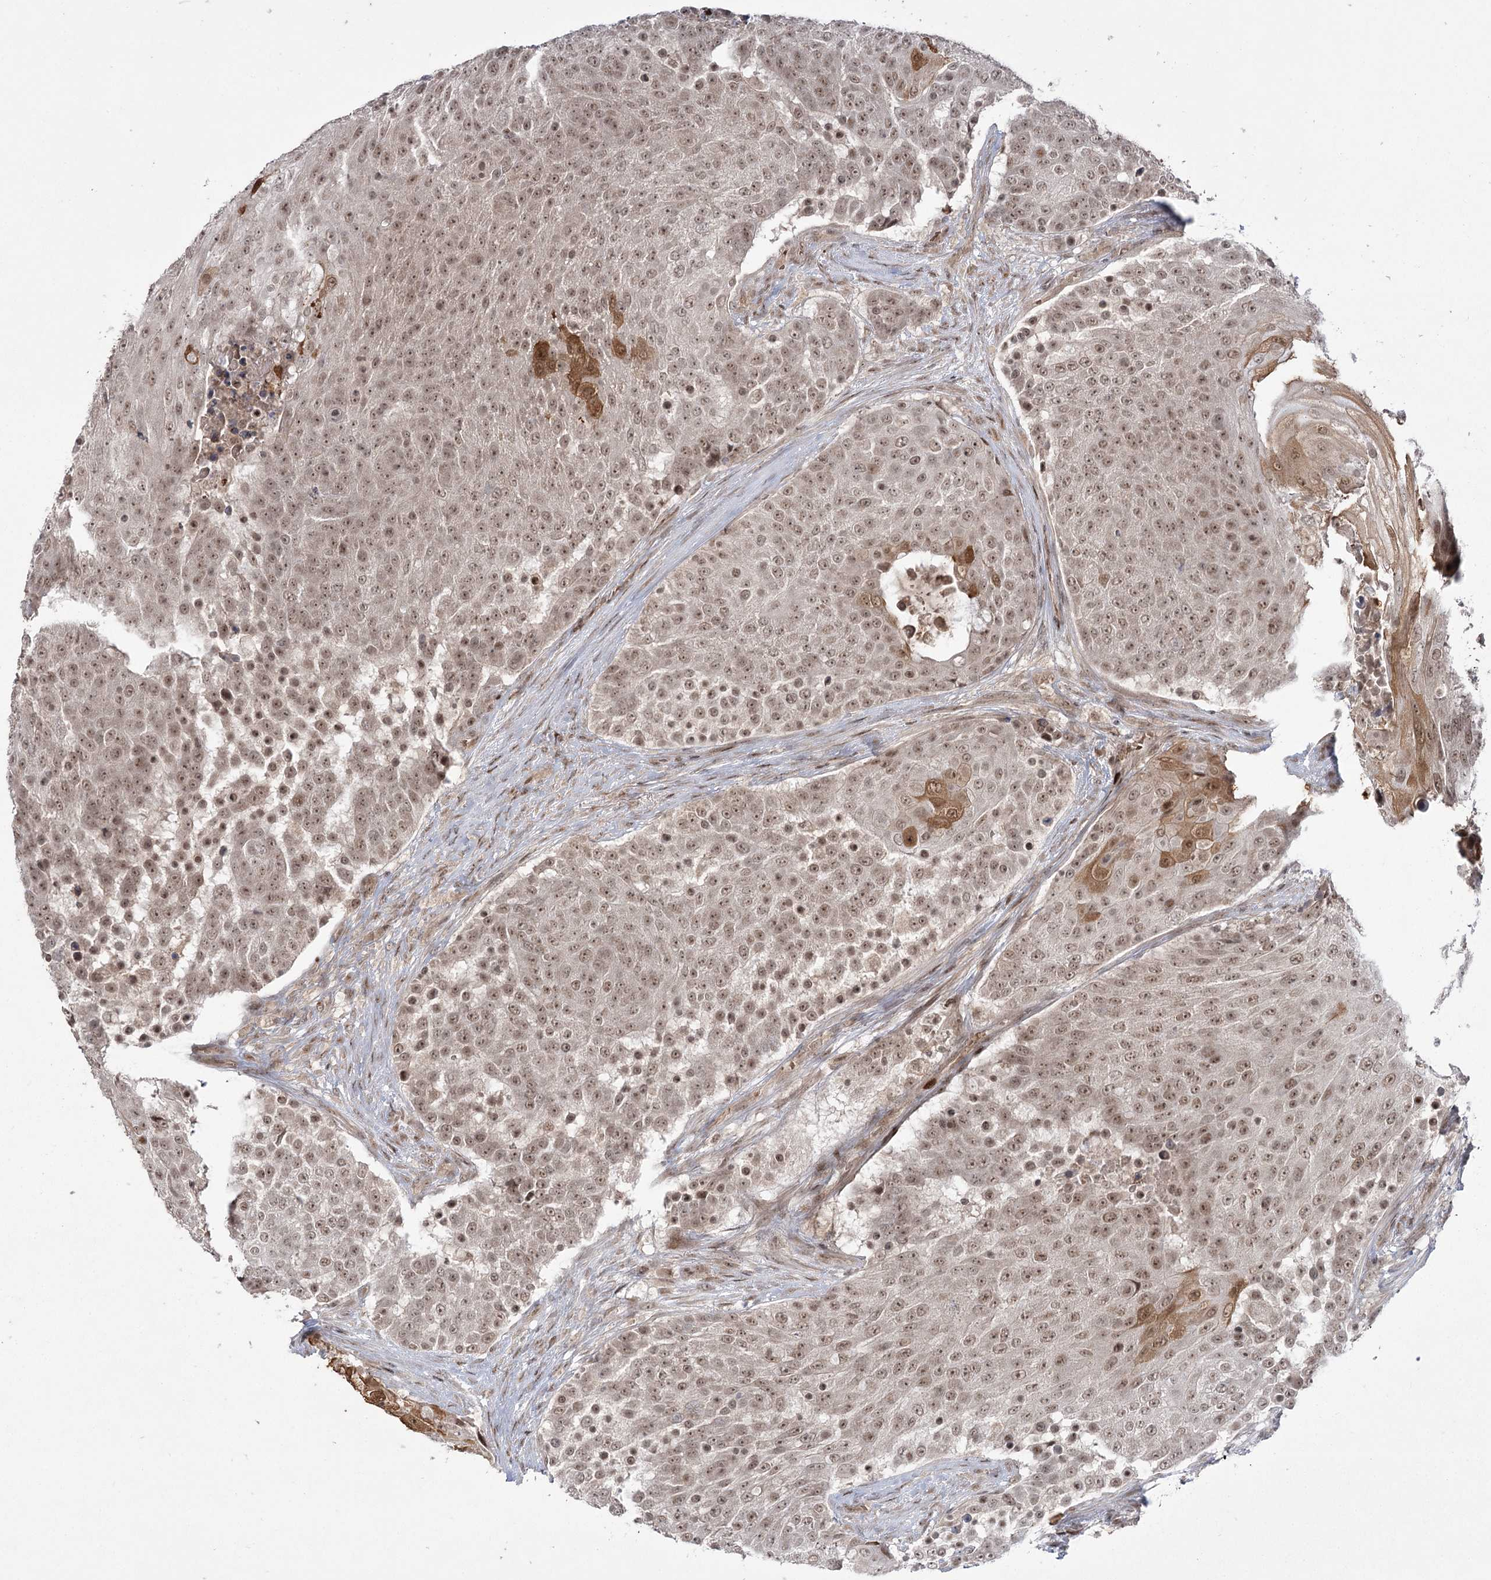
{"staining": {"intensity": "moderate", "quantity": ">75%", "location": "cytoplasmic/membranous,nuclear"}, "tissue": "urothelial cancer", "cell_type": "Tumor cells", "image_type": "cancer", "snomed": [{"axis": "morphology", "description": "Urothelial carcinoma, High grade"}, {"axis": "topography", "description": "Urinary bladder"}], "caption": "Urothelial cancer stained for a protein exhibits moderate cytoplasmic/membranous and nuclear positivity in tumor cells. The staining was performed using DAB (3,3'-diaminobenzidine) to visualize the protein expression in brown, while the nuclei were stained in blue with hematoxylin (Magnification: 20x).", "gene": "HELQ", "patient": {"sex": "female", "age": 63}}